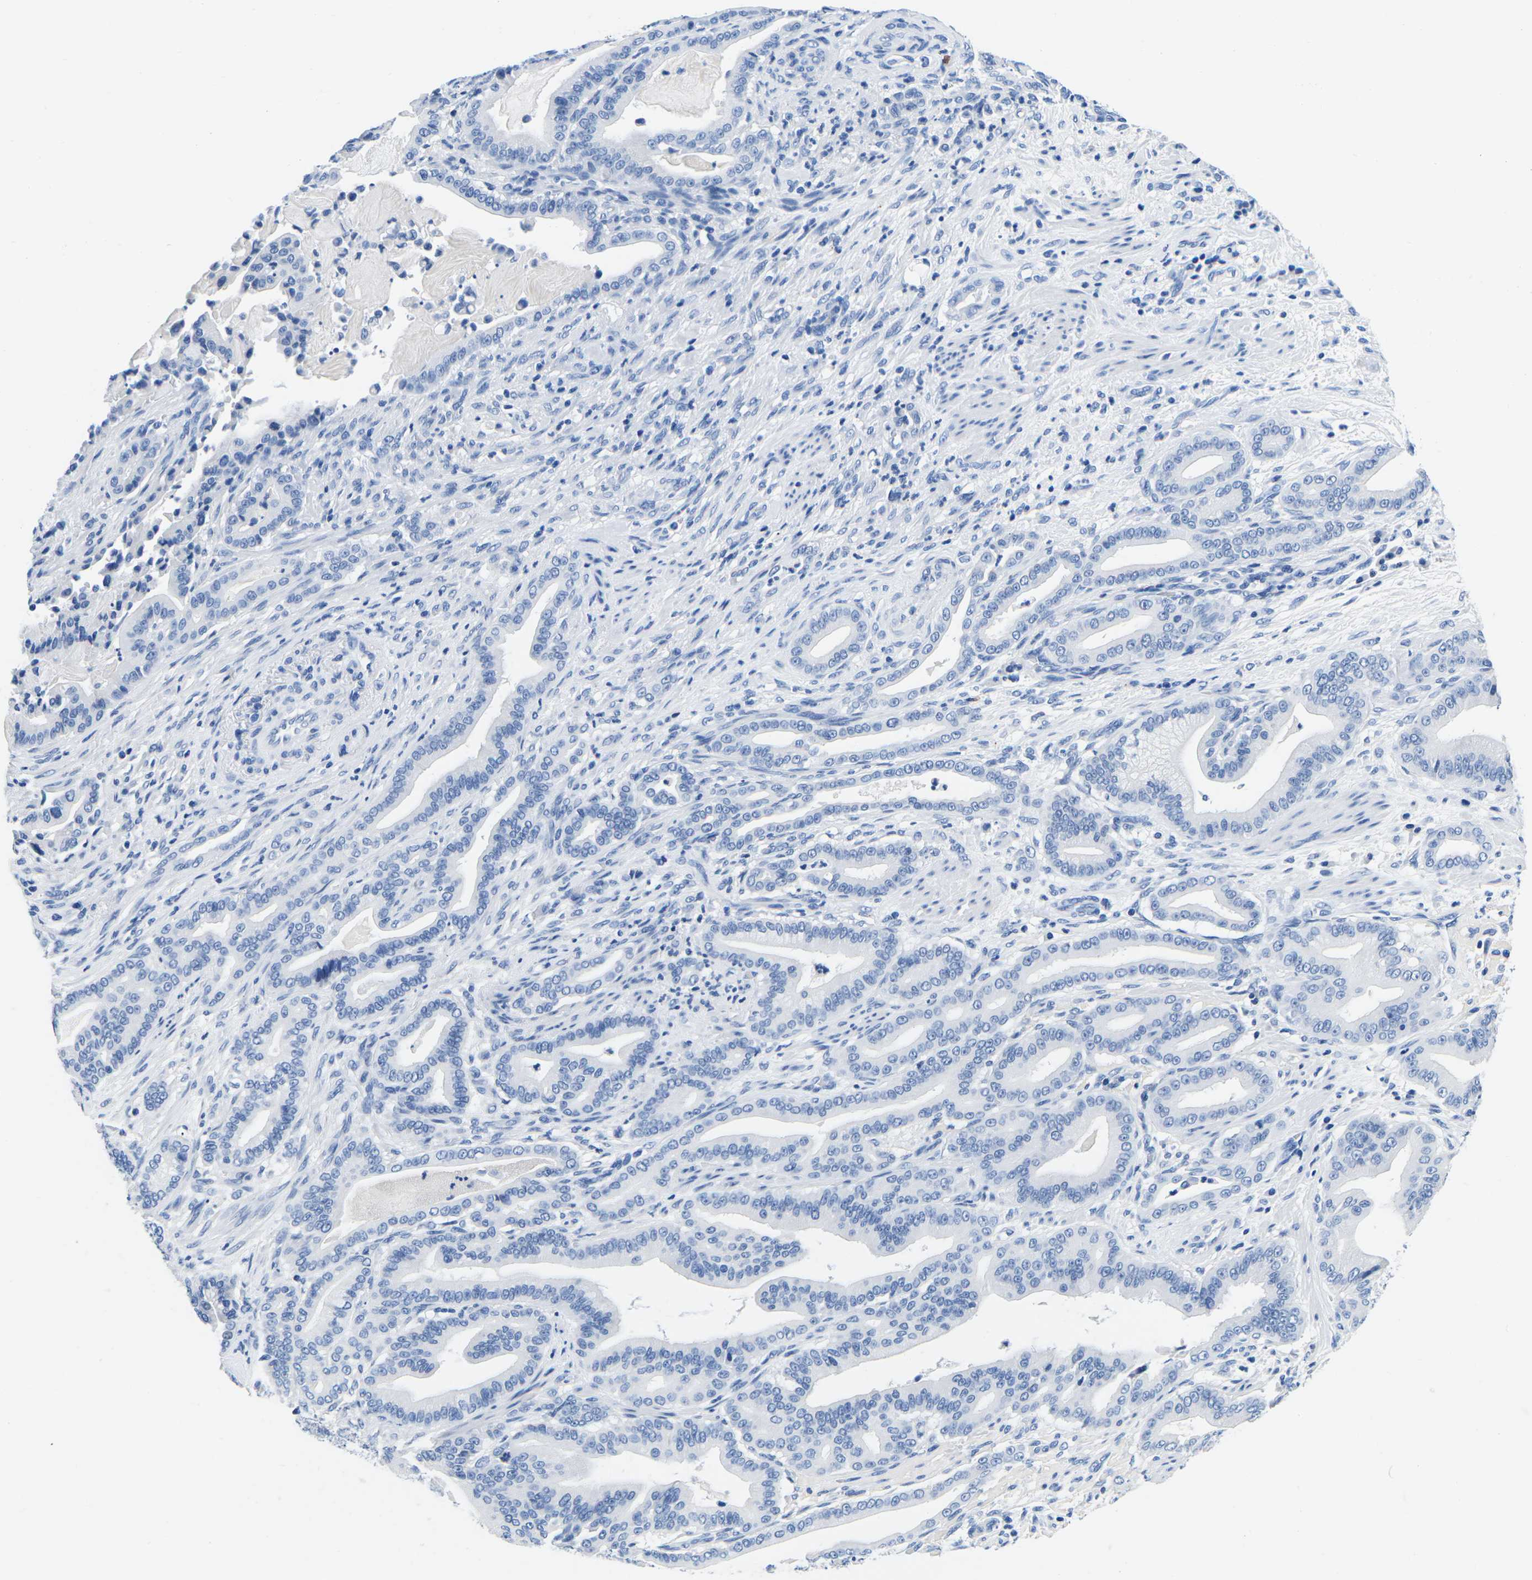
{"staining": {"intensity": "negative", "quantity": "none", "location": "none"}, "tissue": "pancreatic cancer", "cell_type": "Tumor cells", "image_type": "cancer", "snomed": [{"axis": "morphology", "description": "Normal tissue, NOS"}, {"axis": "morphology", "description": "Adenocarcinoma, NOS"}, {"axis": "topography", "description": "Pancreas"}], "caption": "Tumor cells show no significant expression in pancreatic cancer (adenocarcinoma). (DAB (3,3'-diaminobenzidine) immunohistochemistry (IHC) with hematoxylin counter stain).", "gene": "CYP1A2", "patient": {"sex": "male", "age": 63}}